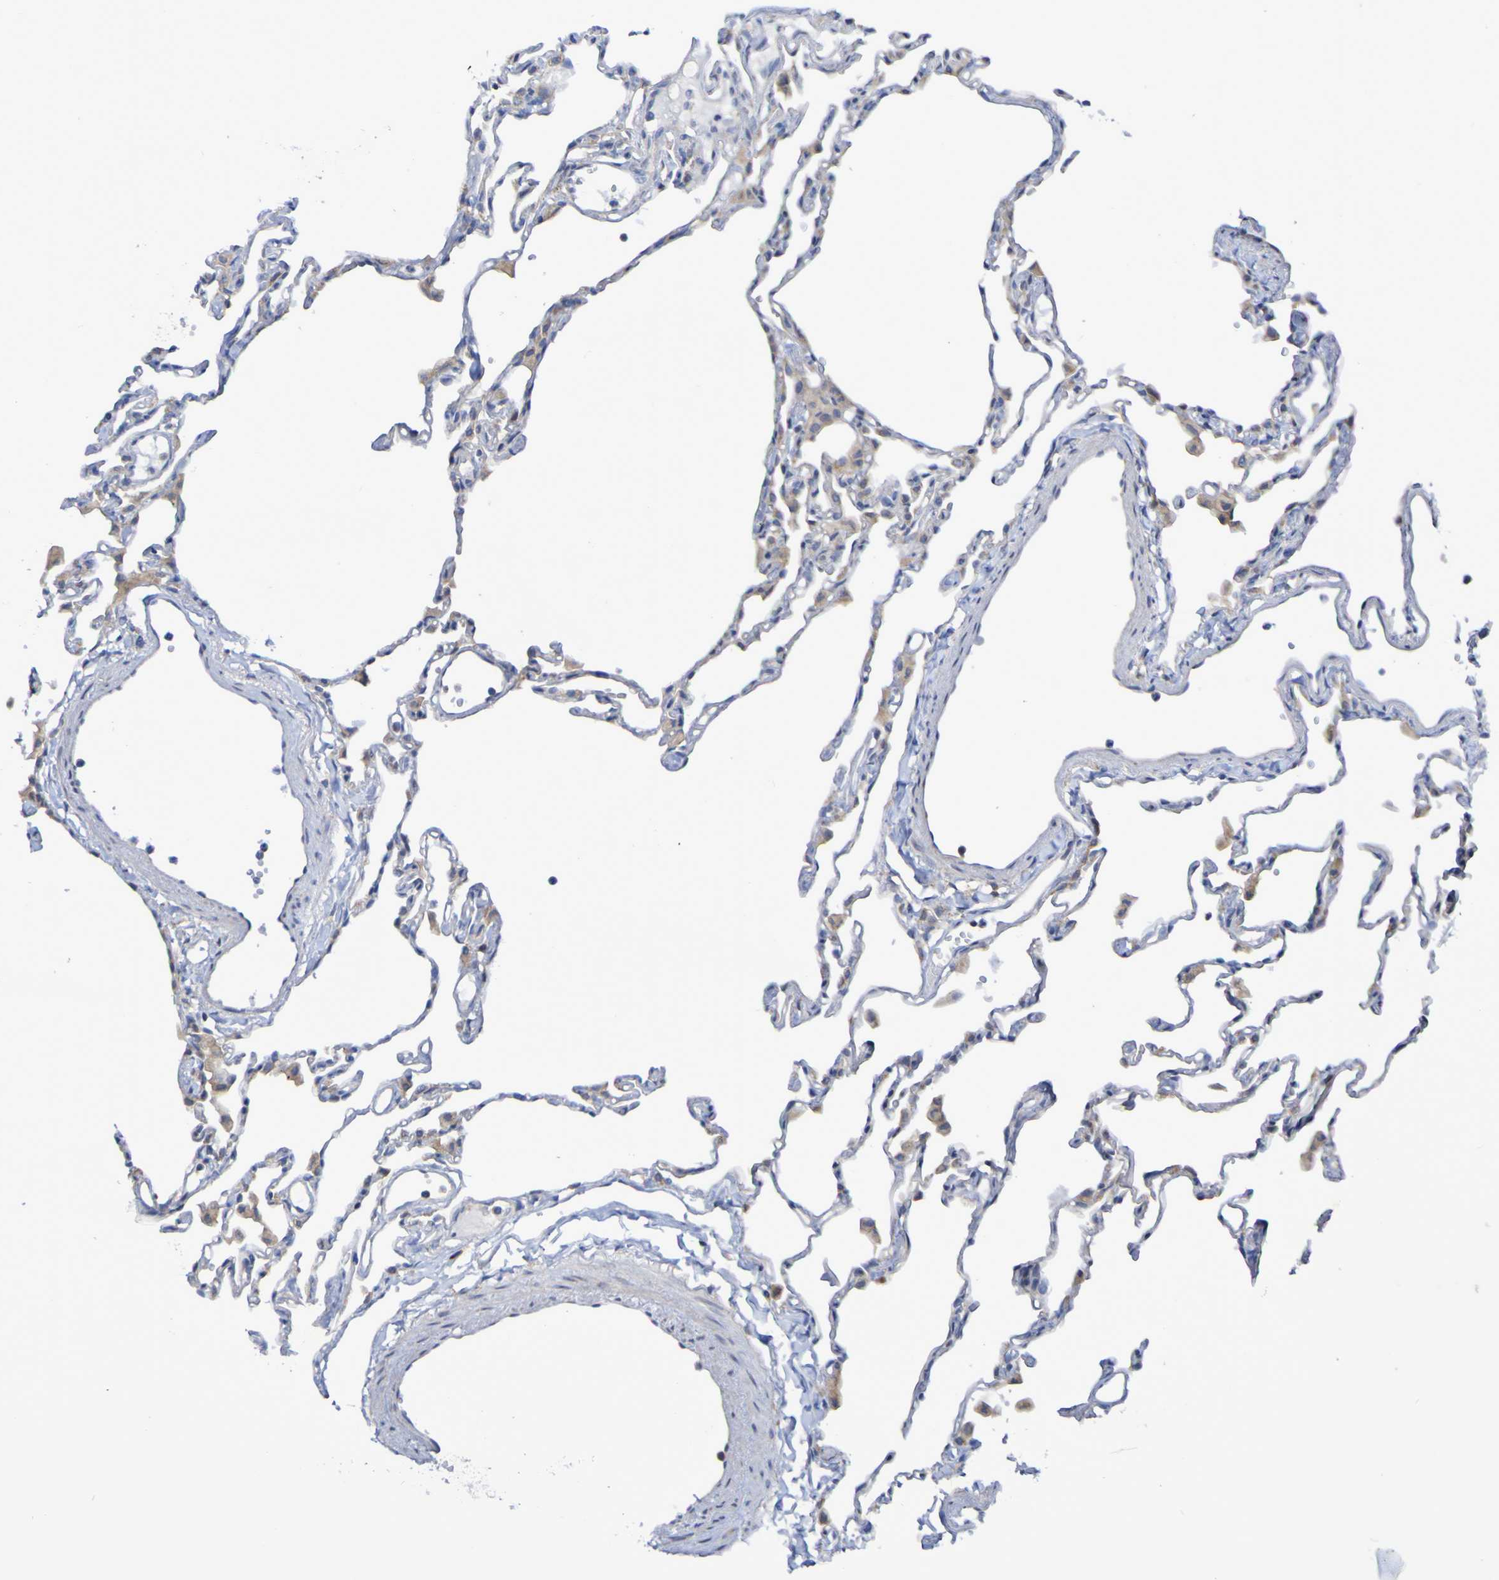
{"staining": {"intensity": "weak", "quantity": "25%-75%", "location": "cytoplasmic/membranous"}, "tissue": "lung", "cell_type": "Alveolar cells", "image_type": "normal", "snomed": [{"axis": "morphology", "description": "Normal tissue, NOS"}, {"axis": "topography", "description": "Lung"}], "caption": "A brown stain labels weak cytoplasmic/membranous expression of a protein in alveolar cells of unremarkable human lung.", "gene": "LMBRD2", "patient": {"sex": "female", "age": 49}}